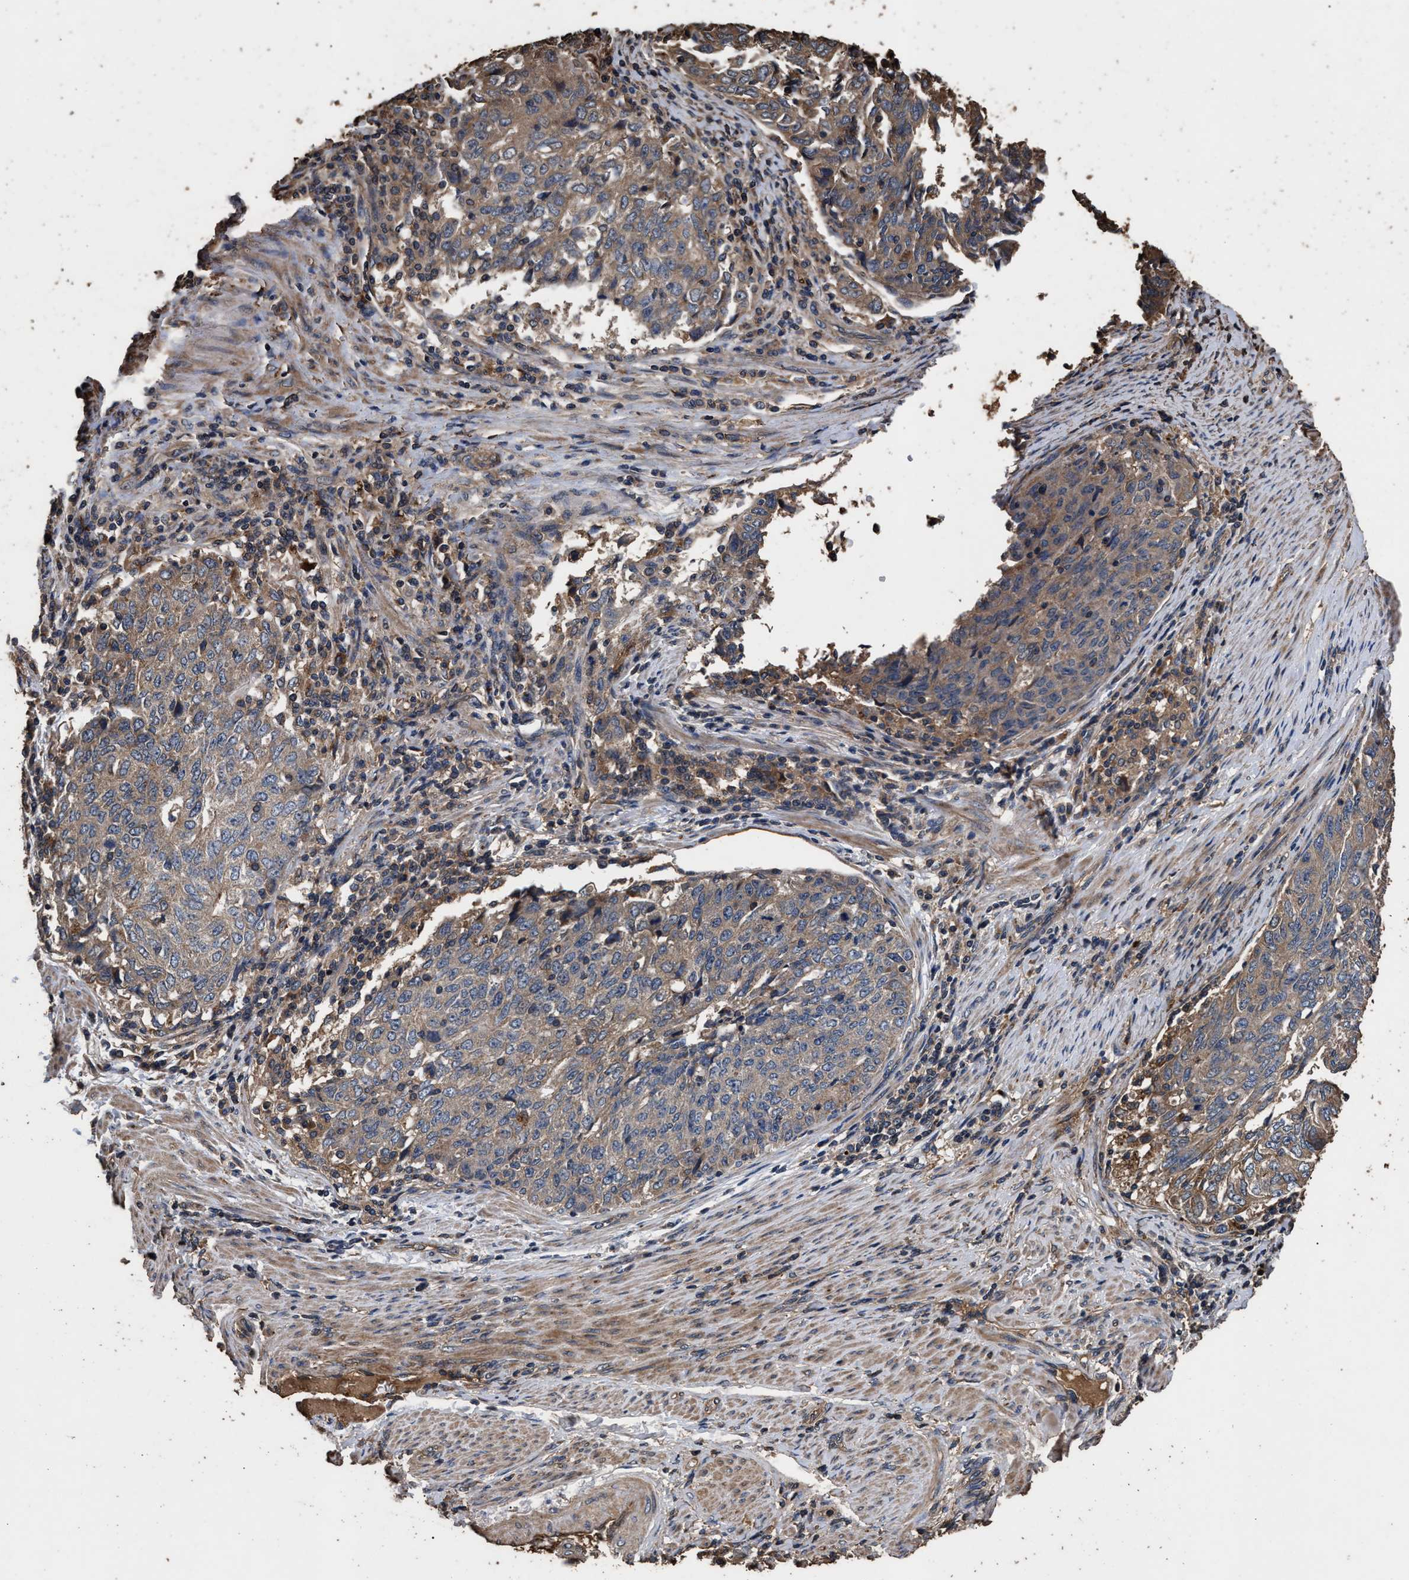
{"staining": {"intensity": "weak", "quantity": ">75%", "location": "cytoplasmic/membranous"}, "tissue": "endometrial cancer", "cell_type": "Tumor cells", "image_type": "cancer", "snomed": [{"axis": "morphology", "description": "Adenocarcinoma, NOS"}, {"axis": "topography", "description": "Endometrium"}], "caption": "A low amount of weak cytoplasmic/membranous expression is appreciated in about >75% of tumor cells in adenocarcinoma (endometrial) tissue.", "gene": "KYAT1", "patient": {"sex": "female", "age": 80}}